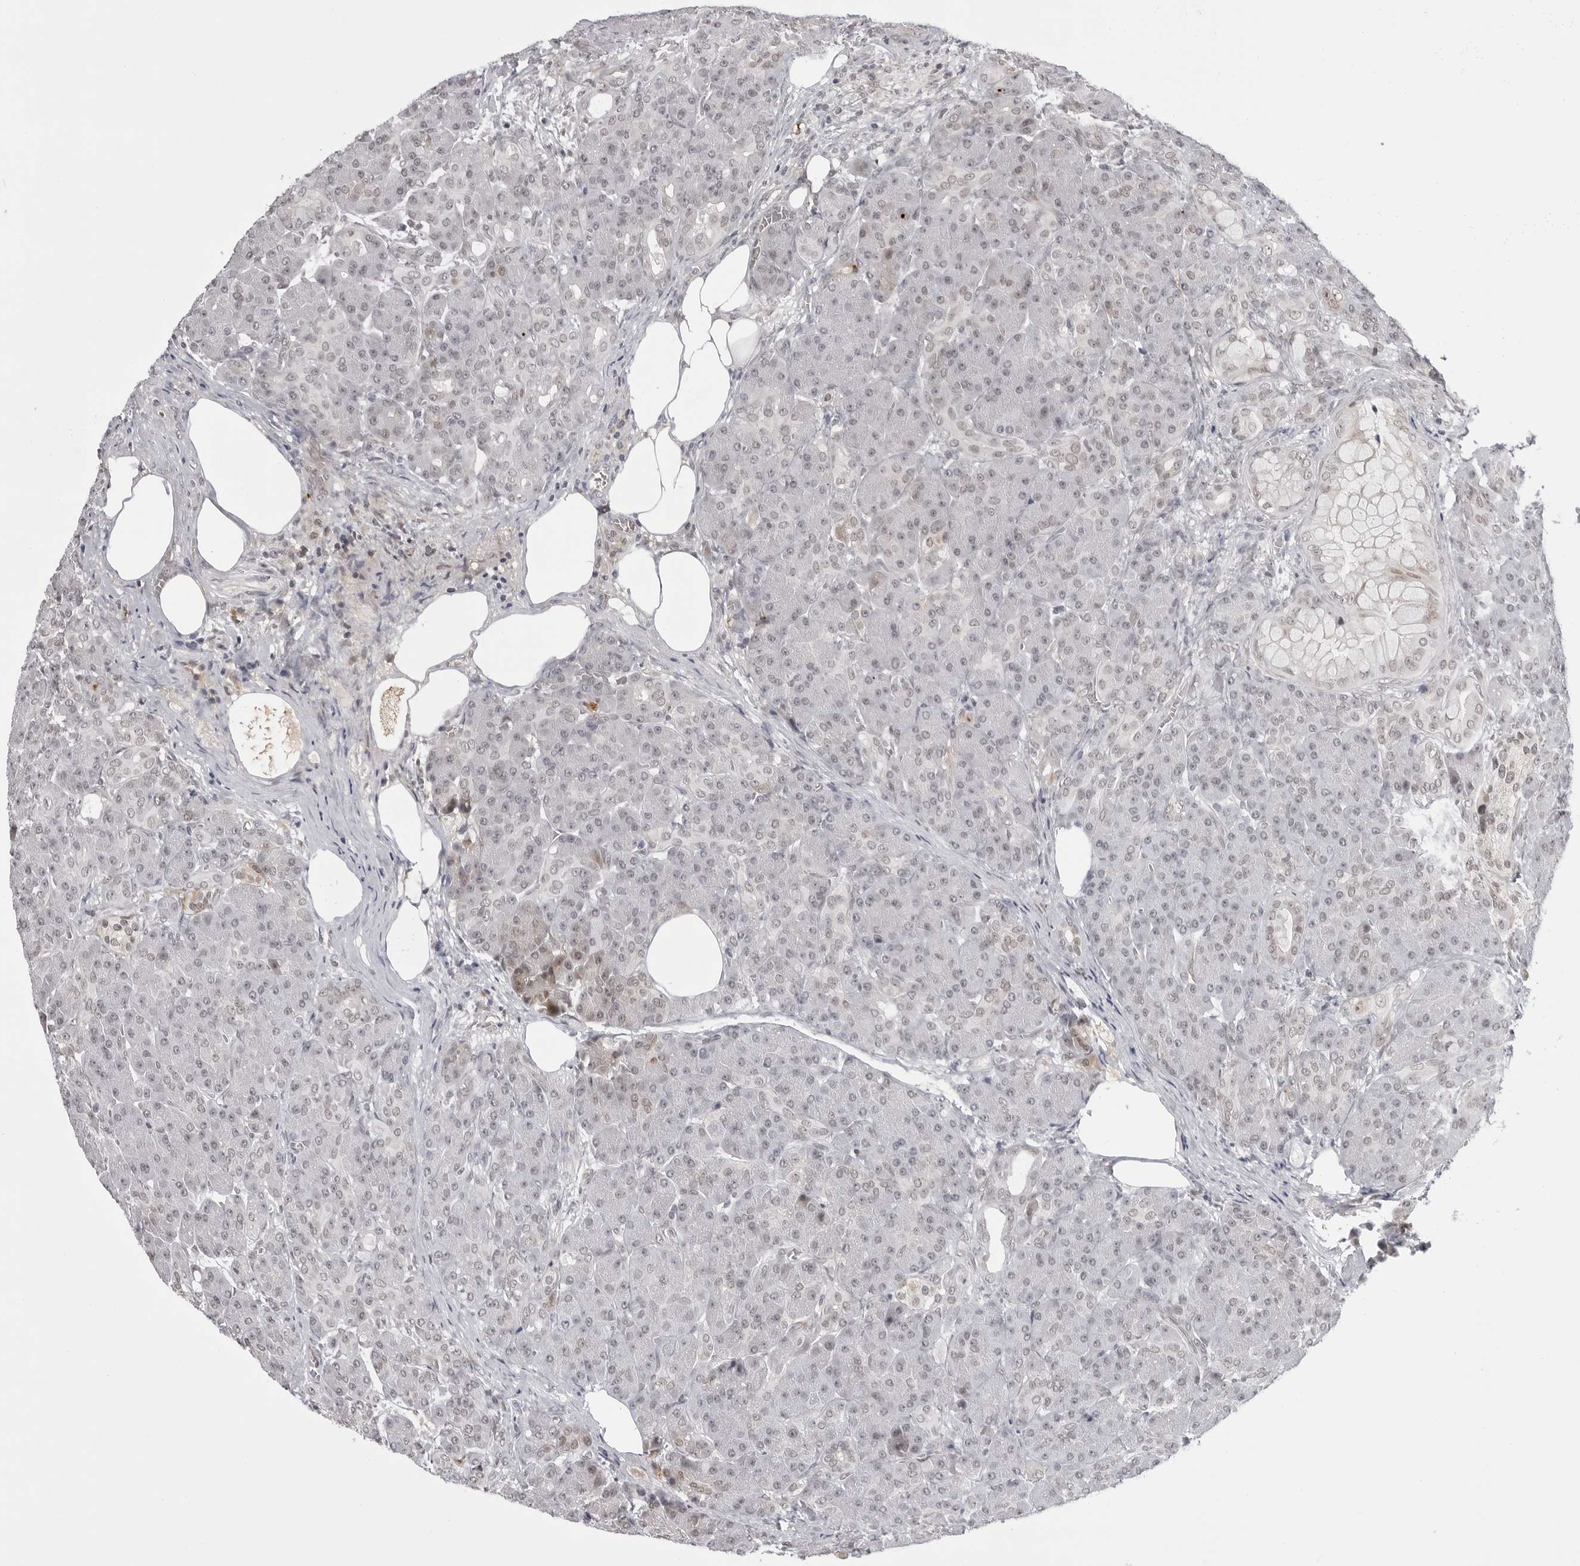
{"staining": {"intensity": "weak", "quantity": "25%-75%", "location": "nuclear"}, "tissue": "pancreas", "cell_type": "Exocrine glandular cells", "image_type": "normal", "snomed": [{"axis": "morphology", "description": "Normal tissue, NOS"}, {"axis": "topography", "description": "Pancreas"}], "caption": "Weak nuclear expression for a protein is present in approximately 25%-75% of exocrine glandular cells of normal pancreas using immunohistochemistry (IHC).", "gene": "PHF3", "patient": {"sex": "male", "age": 63}}